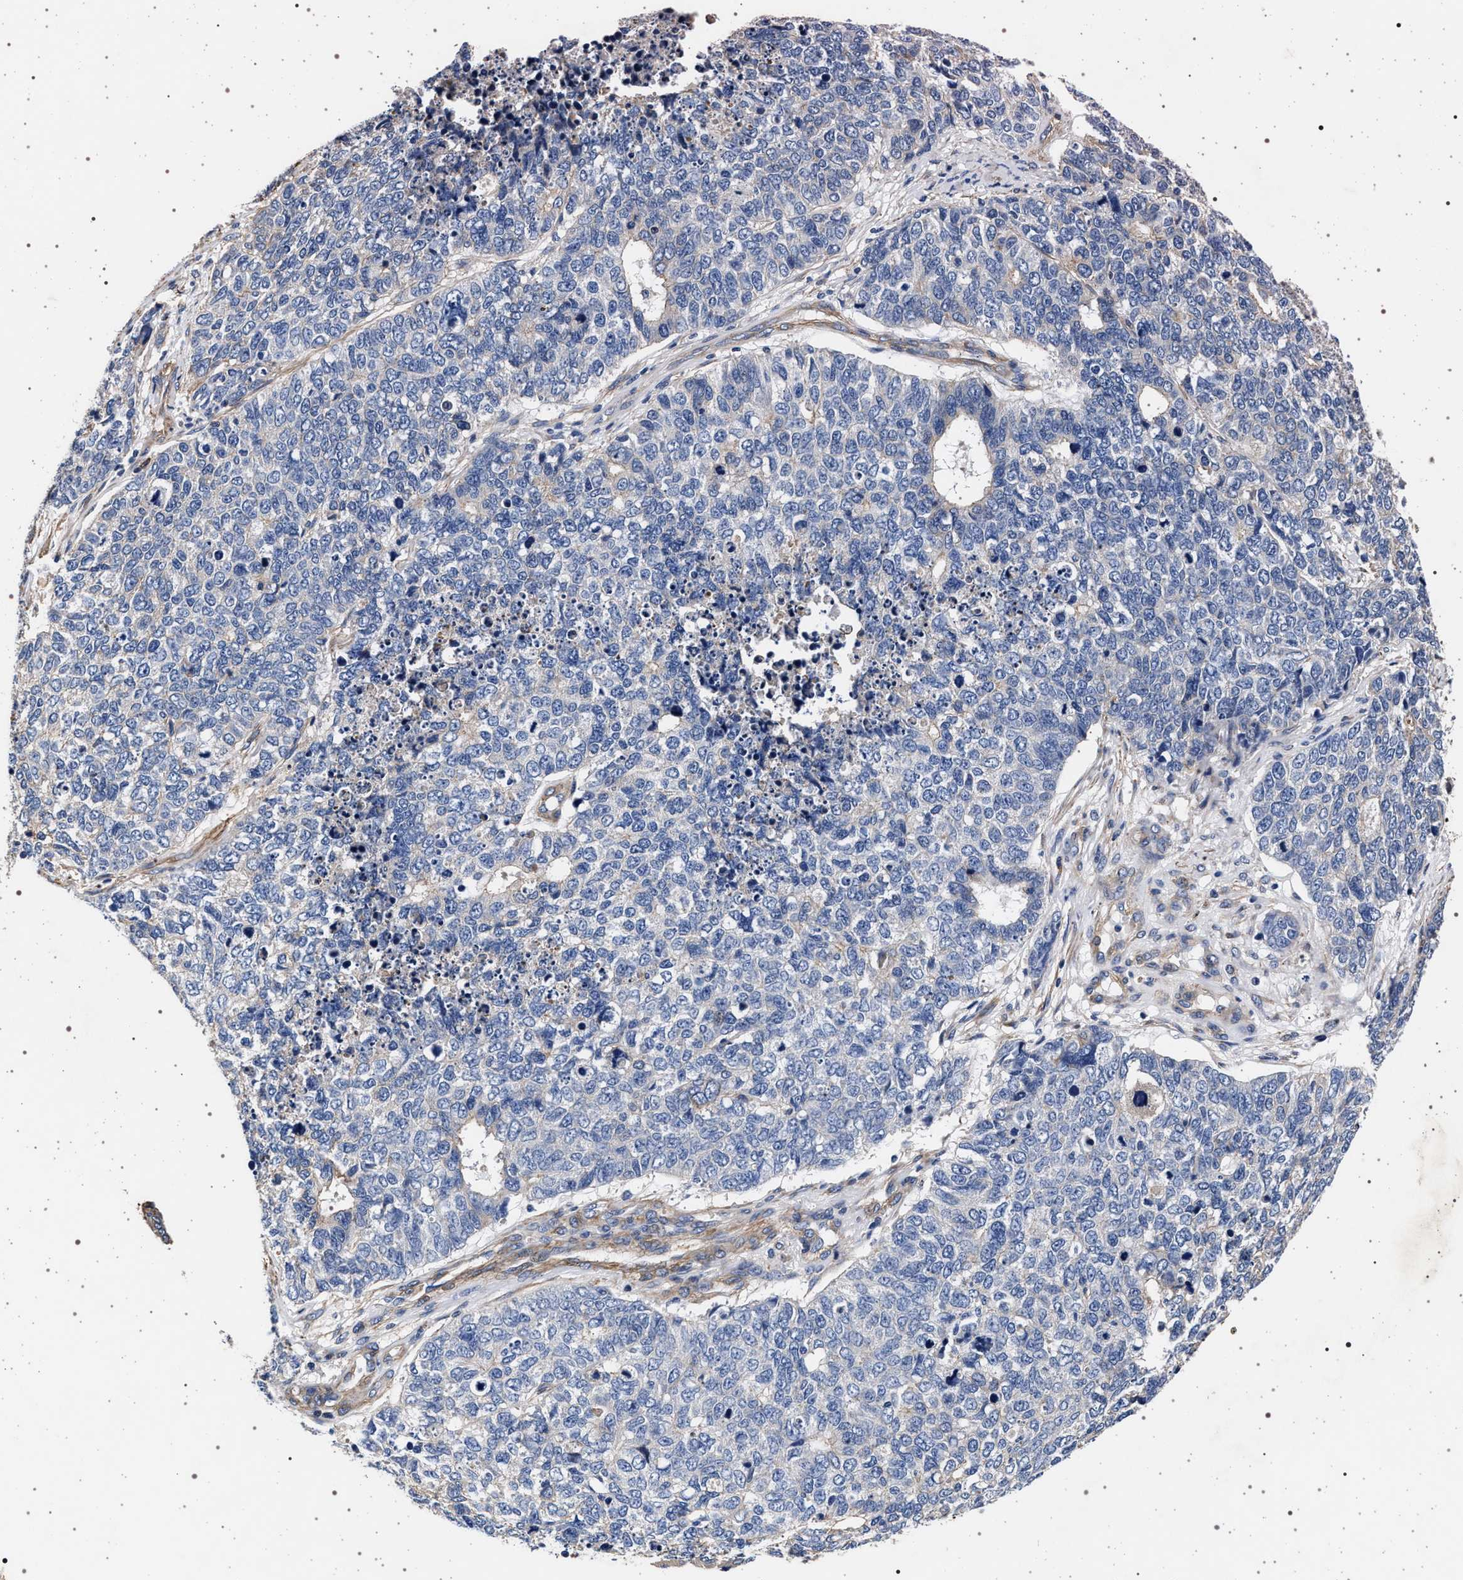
{"staining": {"intensity": "negative", "quantity": "none", "location": "none"}, "tissue": "cervical cancer", "cell_type": "Tumor cells", "image_type": "cancer", "snomed": [{"axis": "morphology", "description": "Squamous cell carcinoma, NOS"}, {"axis": "topography", "description": "Cervix"}], "caption": "Immunohistochemistry of cervical cancer (squamous cell carcinoma) displays no positivity in tumor cells.", "gene": "KCNK6", "patient": {"sex": "female", "age": 63}}